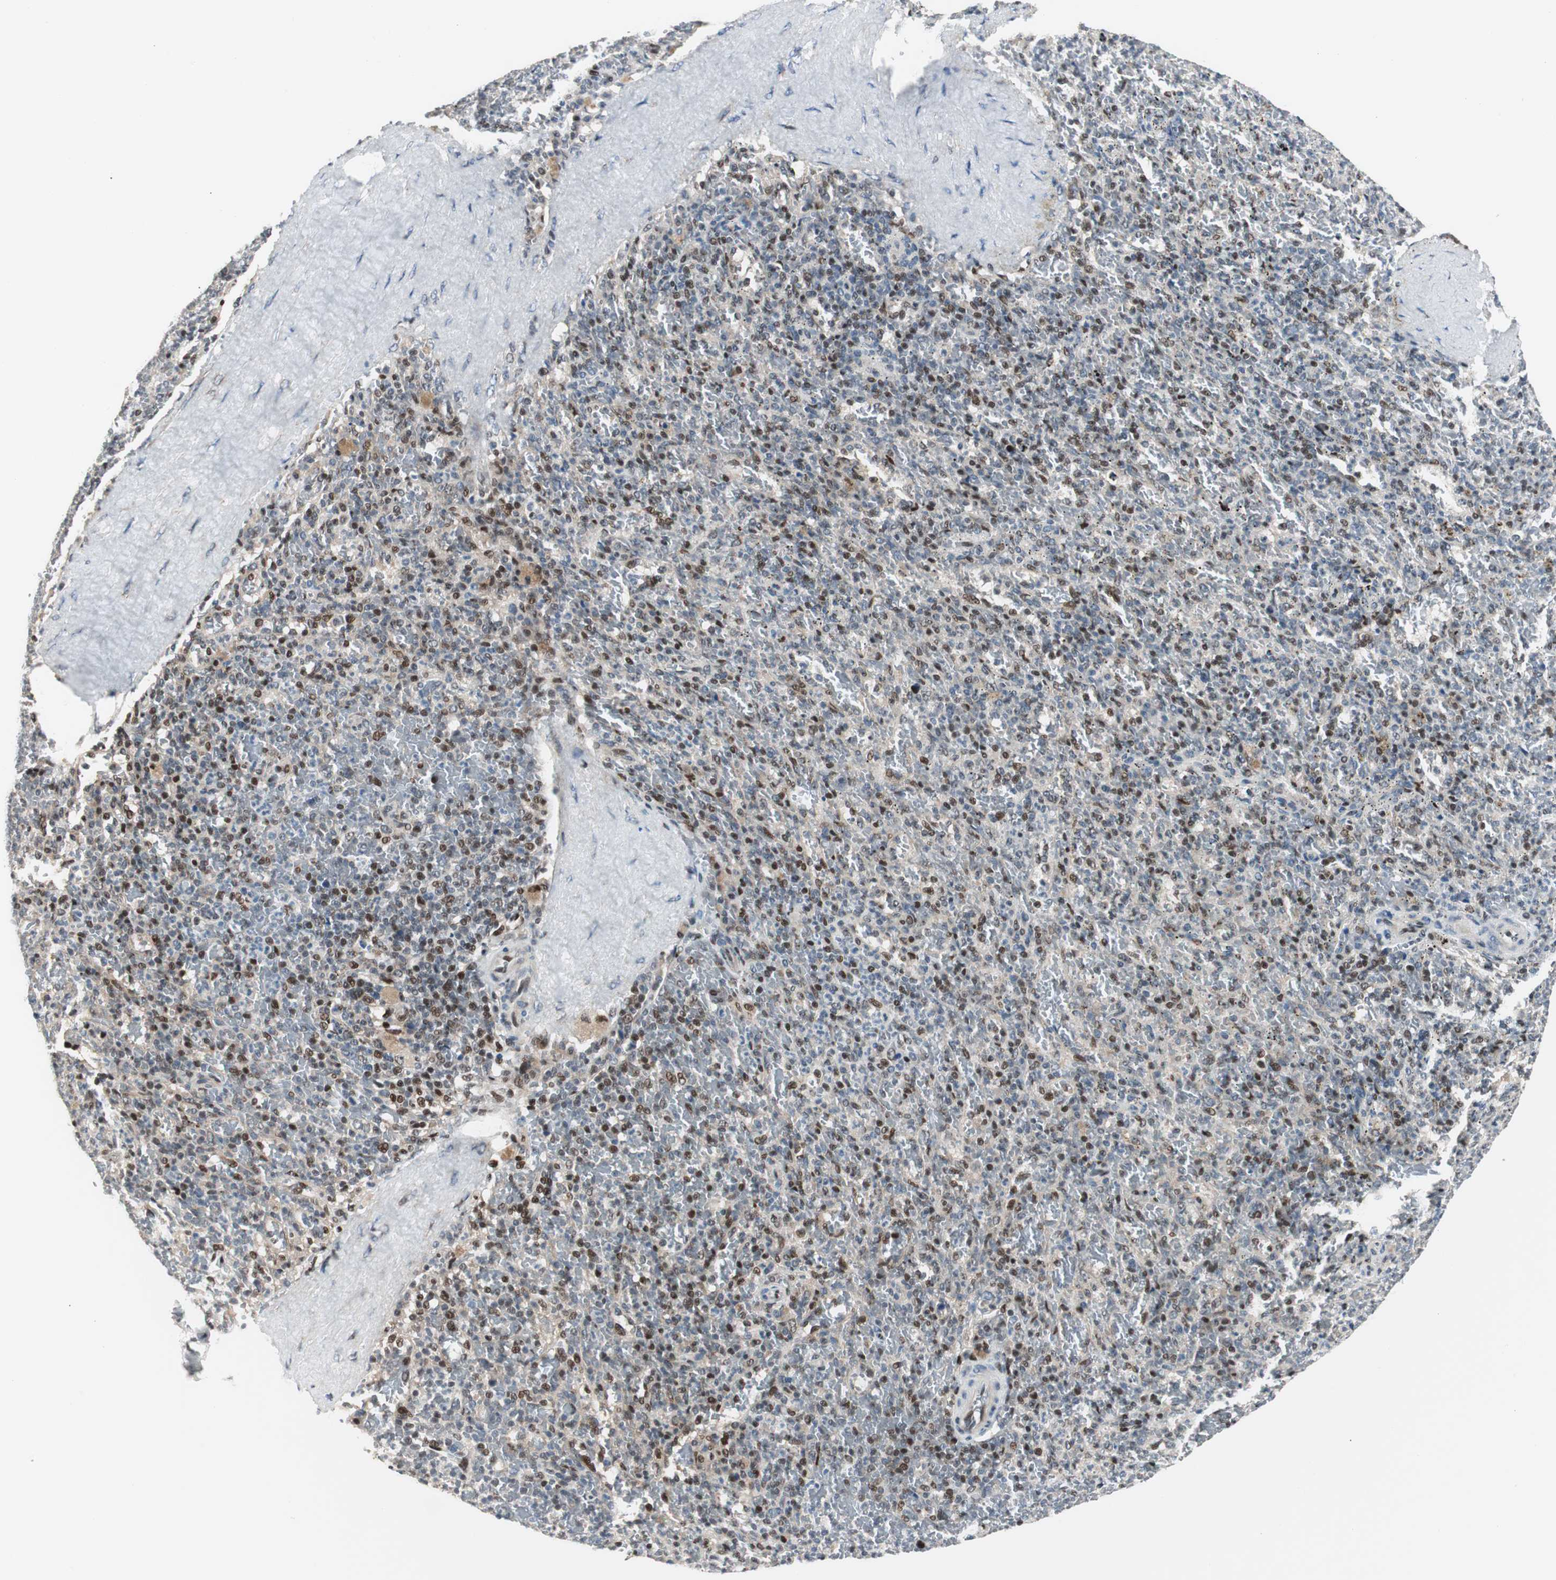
{"staining": {"intensity": "moderate", "quantity": "<25%", "location": "nuclear"}, "tissue": "spleen", "cell_type": "Cells in red pulp", "image_type": "normal", "snomed": [{"axis": "morphology", "description": "Normal tissue, NOS"}, {"axis": "topography", "description": "Spleen"}], "caption": "Brown immunohistochemical staining in benign spleen displays moderate nuclear expression in about <25% of cells in red pulp. Ihc stains the protein of interest in brown and the nuclei are stained blue.", "gene": "RAD1", "patient": {"sex": "female", "age": 43}}